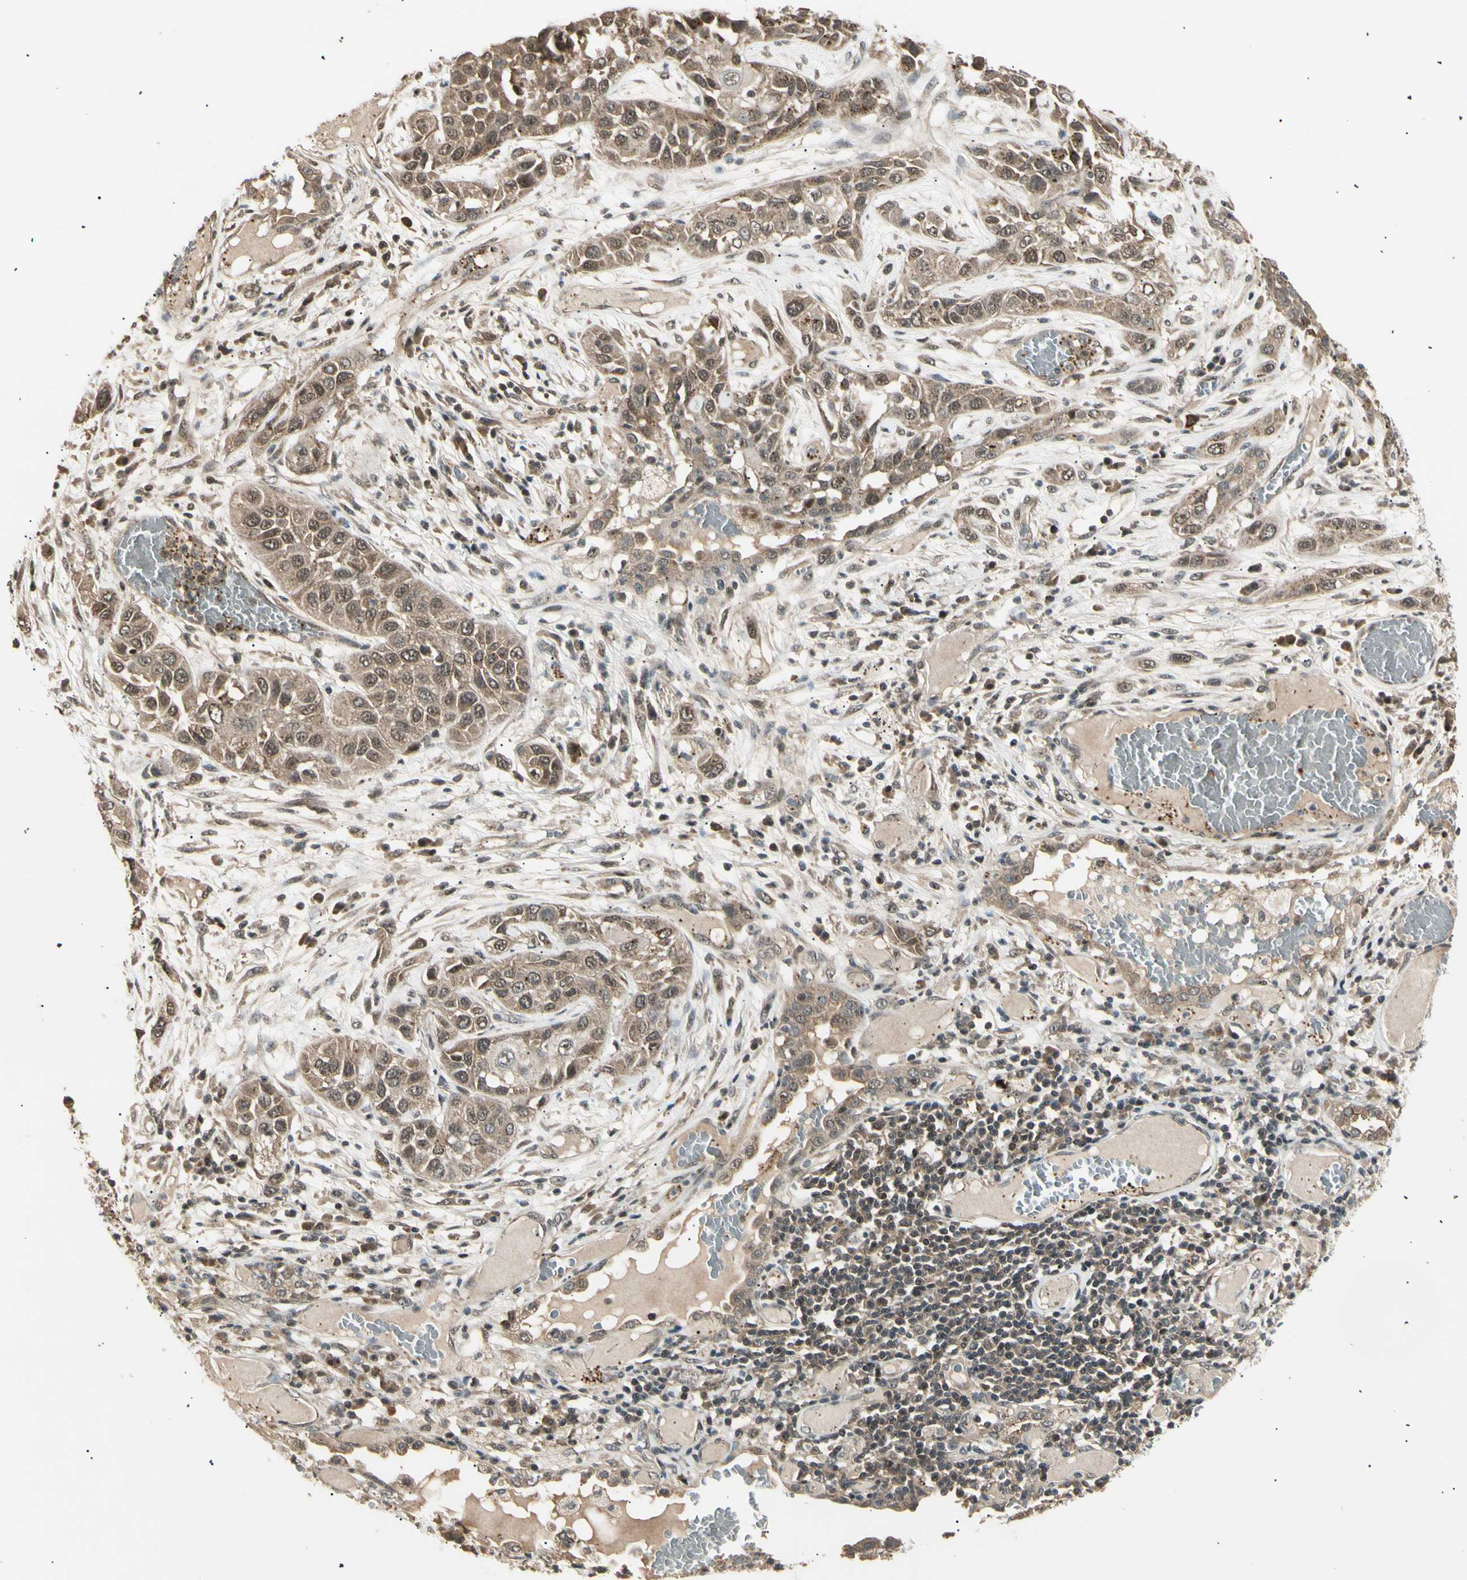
{"staining": {"intensity": "moderate", "quantity": ">75%", "location": "cytoplasmic/membranous,nuclear"}, "tissue": "lung cancer", "cell_type": "Tumor cells", "image_type": "cancer", "snomed": [{"axis": "morphology", "description": "Squamous cell carcinoma, NOS"}, {"axis": "topography", "description": "Lung"}], "caption": "Tumor cells exhibit medium levels of moderate cytoplasmic/membranous and nuclear positivity in approximately >75% of cells in squamous cell carcinoma (lung). The protein is stained brown, and the nuclei are stained in blue (DAB IHC with brightfield microscopy, high magnification).", "gene": "NUAK2", "patient": {"sex": "male", "age": 71}}